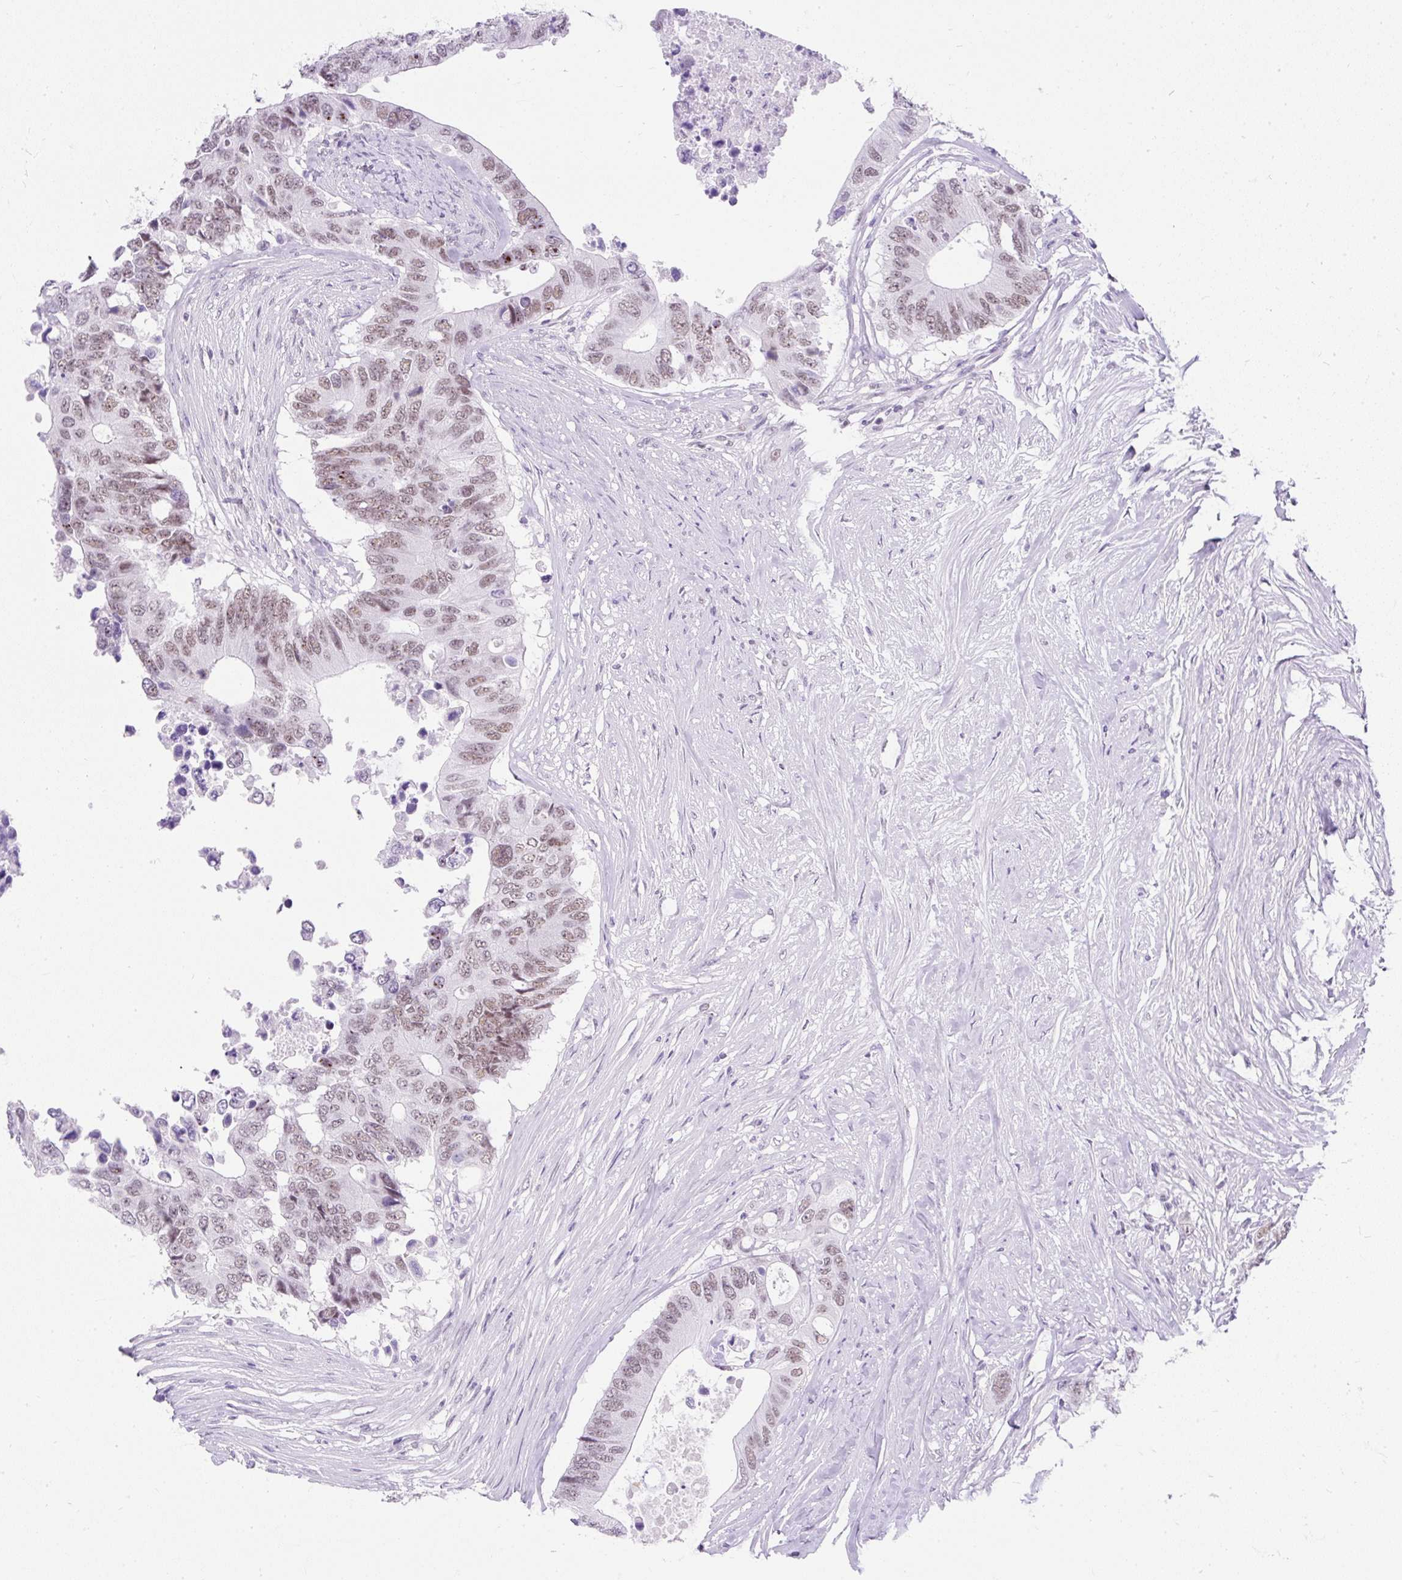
{"staining": {"intensity": "weak", "quantity": ">75%", "location": "nuclear"}, "tissue": "colorectal cancer", "cell_type": "Tumor cells", "image_type": "cancer", "snomed": [{"axis": "morphology", "description": "Adenocarcinoma, NOS"}, {"axis": "topography", "description": "Colon"}], "caption": "About >75% of tumor cells in colorectal cancer (adenocarcinoma) display weak nuclear protein expression as visualized by brown immunohistochemical staining.", "gene": "PLCXD2", "patient": {"sex": "male", "age": 71}}